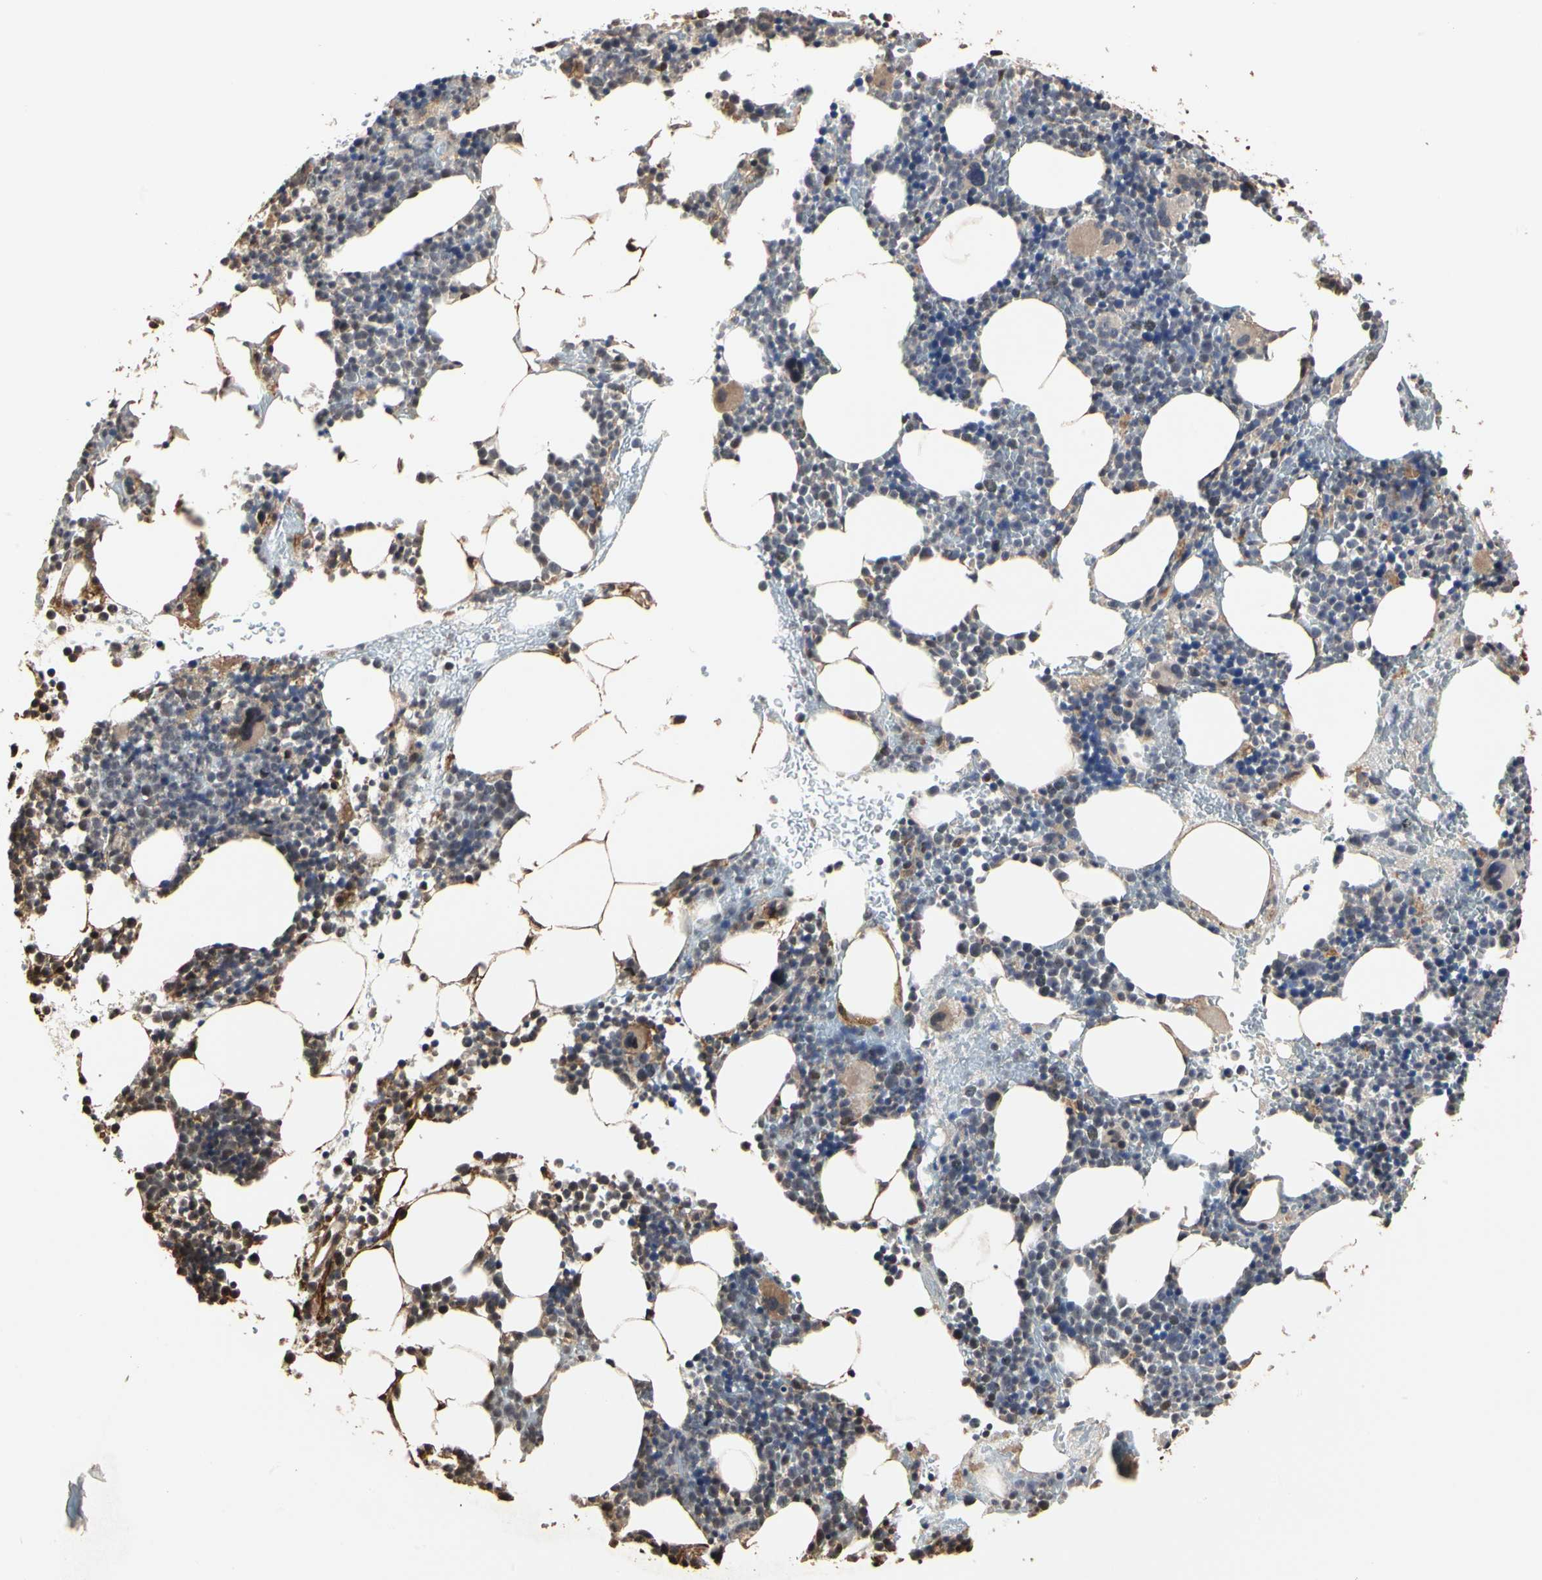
{"staining": {"intensity": "moderate", "quantity": "<25%", "location": "cytoplasmic/membranous"}, "tissue": "bone marrow", "cell_type": "Hematopoietic cells", "image_type": "normal", "snomed": [{"axis": "morphology", "description": "Normal tissue, NOS"}, {"axis": "topography", "description": "Bone marrow"}], "caption": "Immunohistochemistry histopathology image of normal bone marrow stained for a protein (brown), which demonstrates low levels of moderate cytoplasmic/membranous positivity in approximately <25% of hematopoietic cells.", "gene": "TAOK1", "patient": {"sex": "male", "age": 82}}